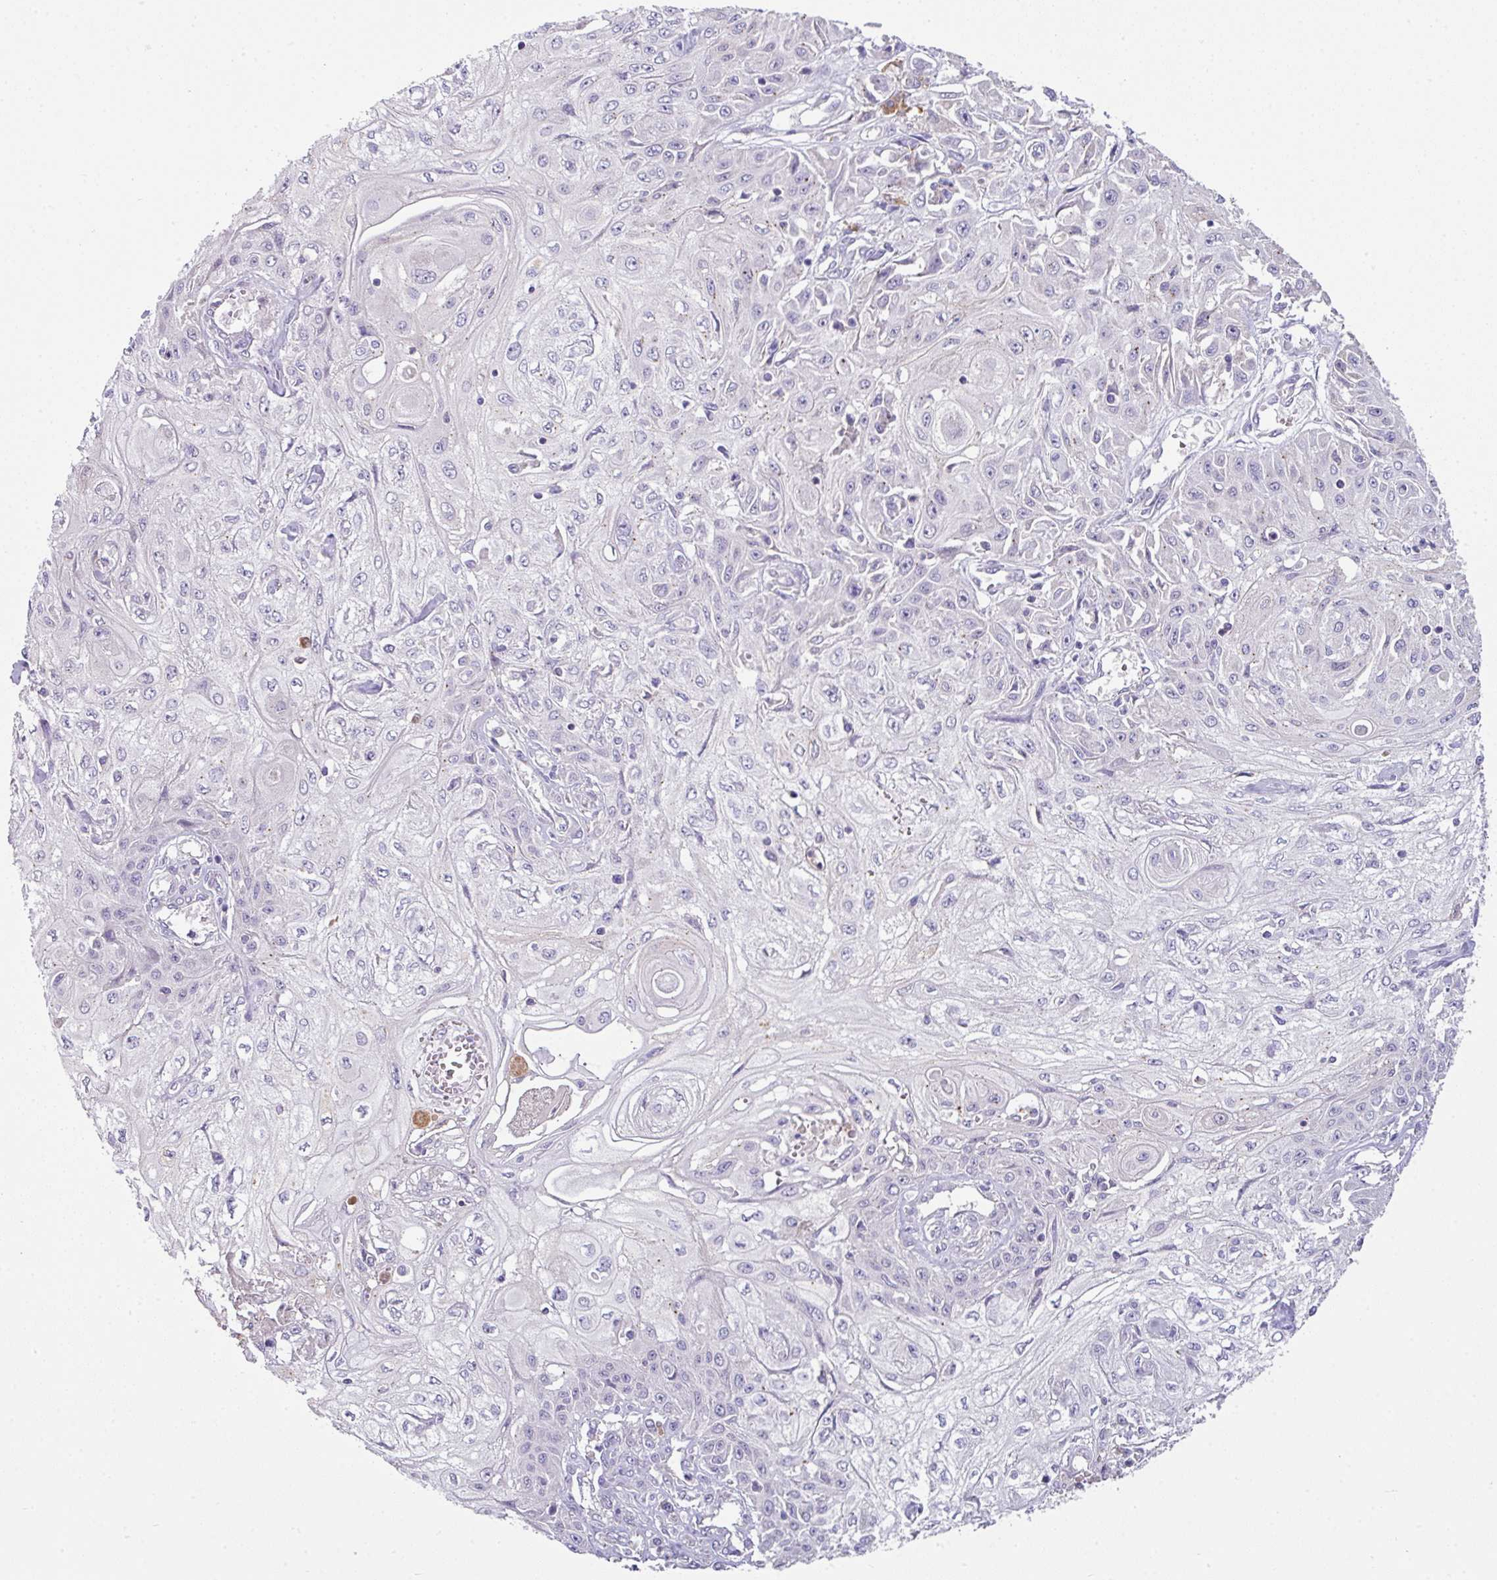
{"staining": {"intensity": "negative", "quantity": "none", "location": "none"}, "tissue": "skin cancer", "cell_type": "Tumor cells", "image_type": "cancer", "snomed": [{"axis": "morphology", "description": "Squamous cell carcinoma, NOS"}, {"axis": "morphology", "description": "Squamous cell carcinoma, metastatic, NOS"}, {"axis": "topography", "description": "Skin"}, {"axis": "topography", "description": "Lymph node"}], "caption": "Micrograph shows no significant protein expression in tumor cells of skin cancer (squamous cell carcinoma).", "gene": "SLAMF6", "patient": {"sex": "male", "age": 75}}